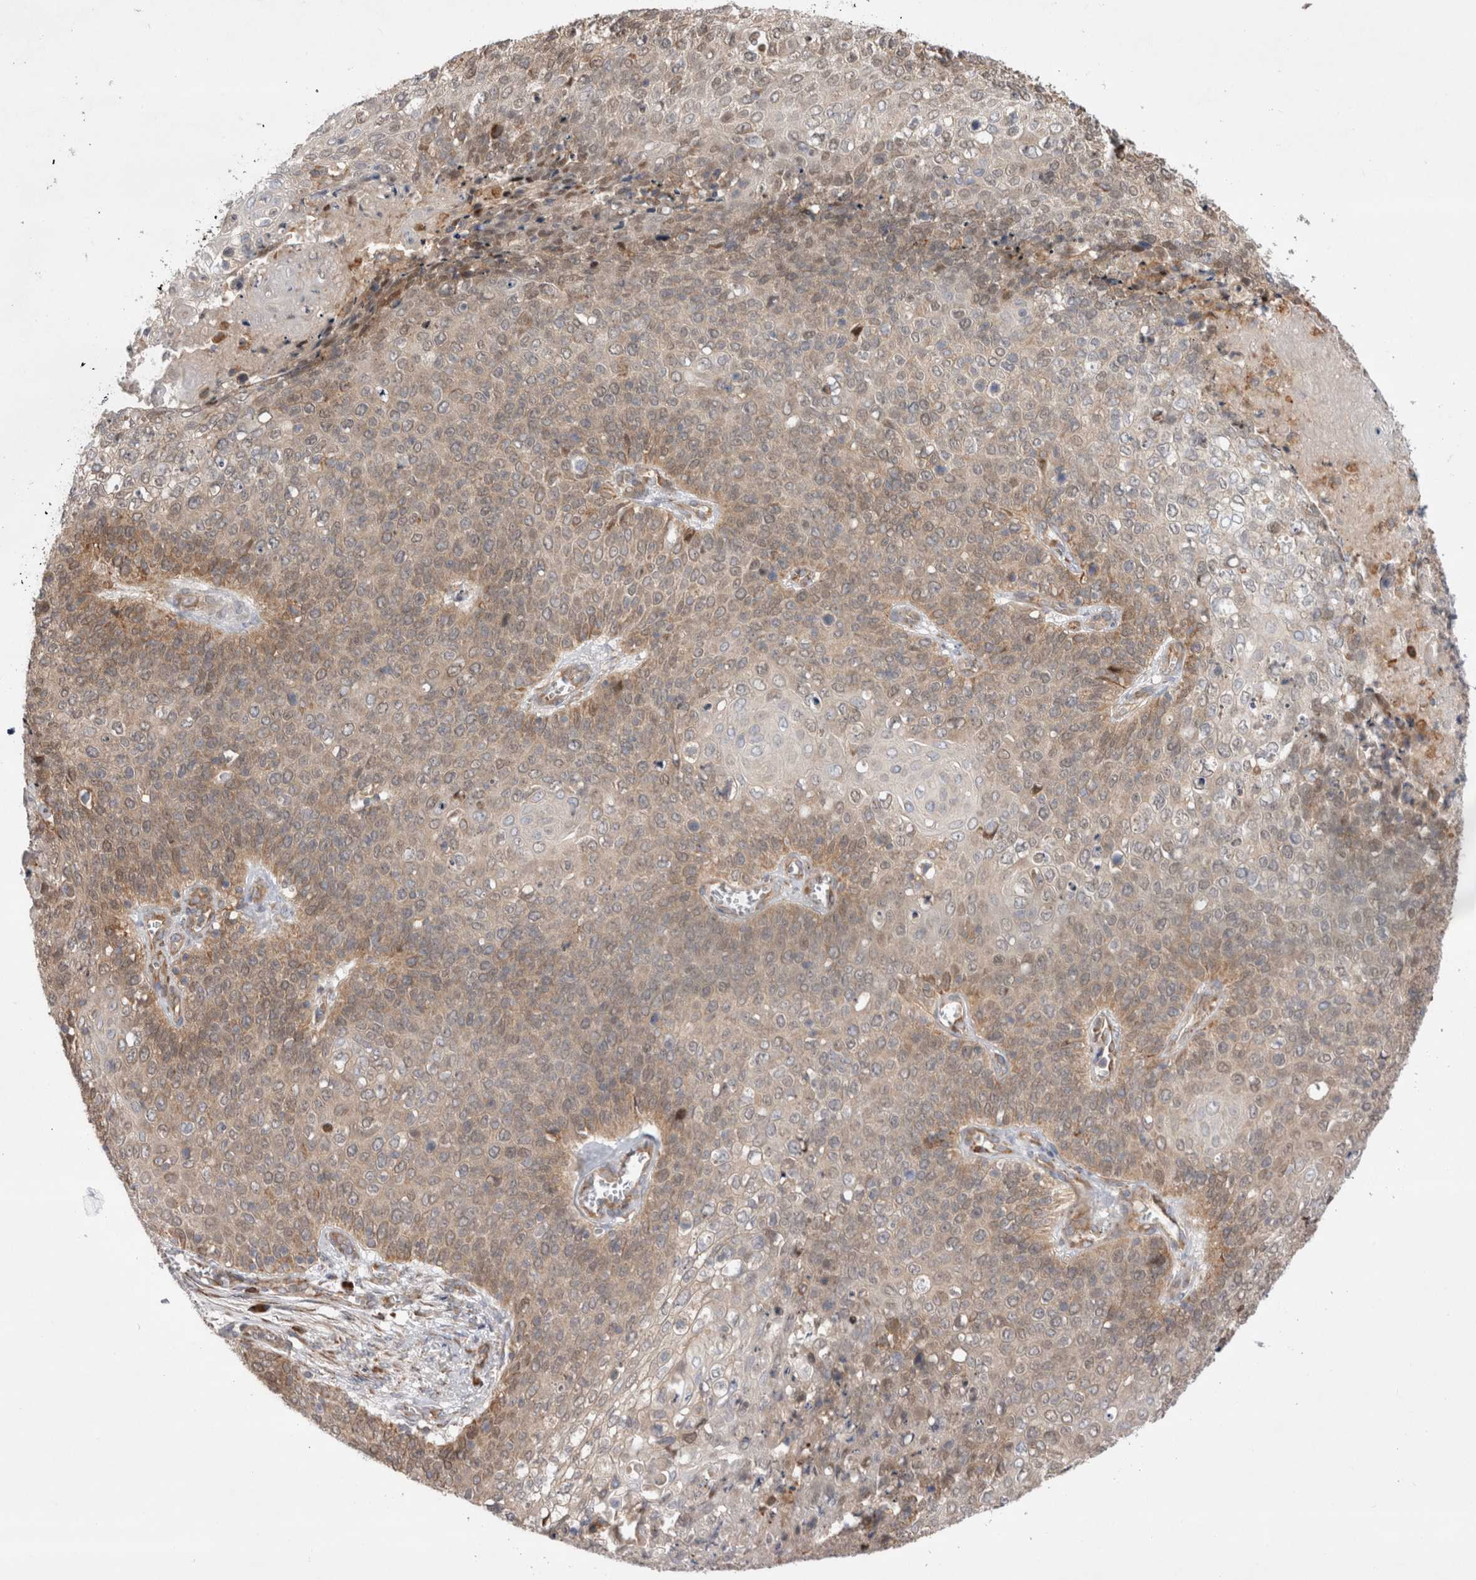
{"staining": {"intensity": "weak", "quantity": ">75%", "location": "cytoplasmic/membranous"}, "tissue": "cervical cancer", "cell_type": "Tumor cells", "image_type": "cancer", "snomed": [{"axis": "morphology", "description": "Squamous cell carcinoma, NOS"}, {"axis": "topography", "description": "Cervix"}], "caption": "Tumor cells reveal low levels of weak cytoplasmic/membranous expression in approximately >75% of cells in cervical cancer (squamous cell carcinoma).", "gene": "PDCD10", "patient": {"sex": "female", "age": 39}}